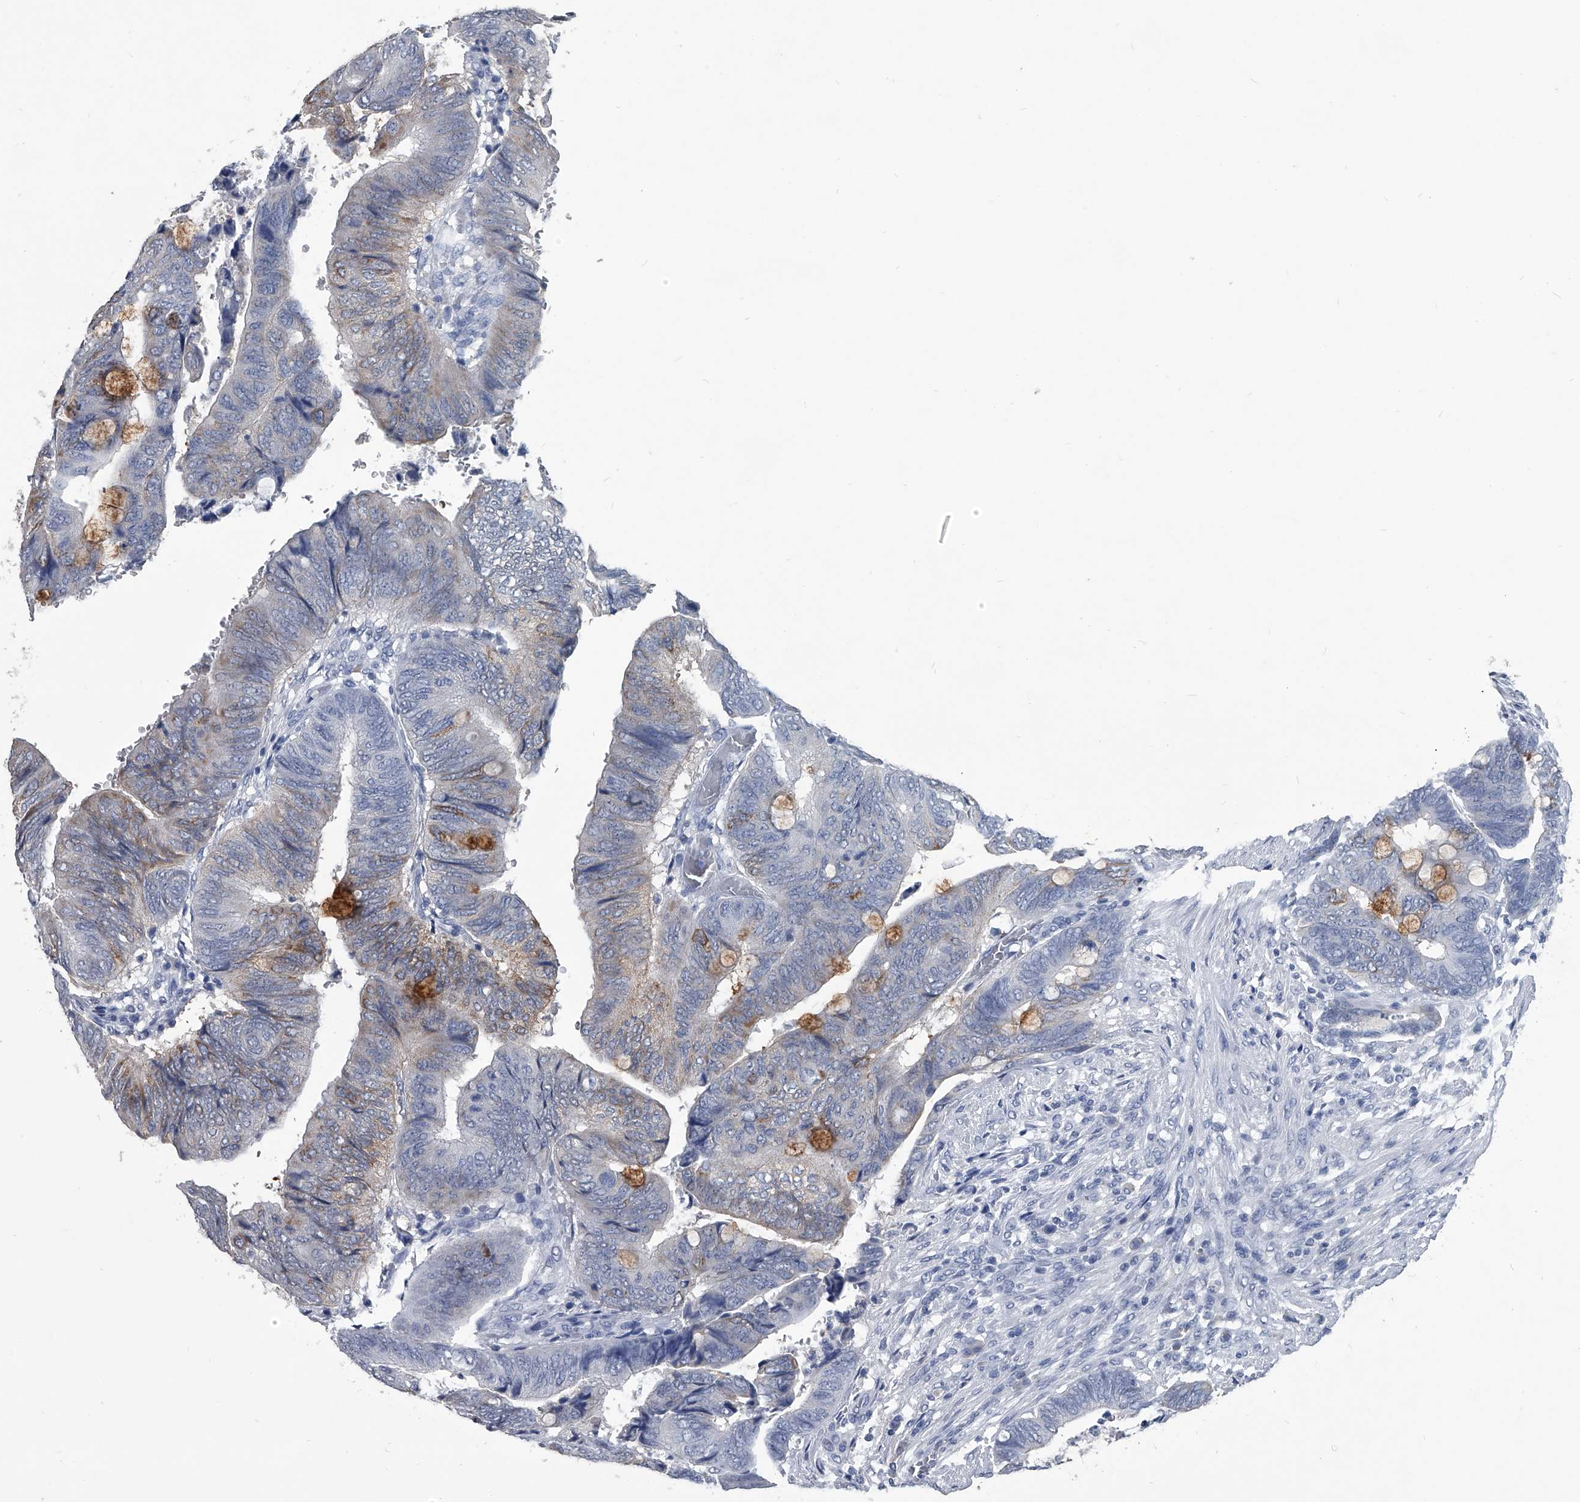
{"staining": {"intensity": "negative", "quantity": "none", "location": "none"}, "tissue": "colorectal cancer", "cell_type": "Tumor cells", "image_type": "cancer", "snomed": [{"axis": "morphology", "description": "Normal tissue, NOS"}, {"axis": "morphology", "description": "Adenocarcinoma, NOS"}, {"axis": "topography", "description": "Rectum"}, {"axis": "topography", "description": "Peripheral nerve tissue"}], "caption": "There is no significant positivity in tumor cells of colorectal adenocarcinoma.", "gene": "BCAS1", "patient": {"sex": "male", "age": 92}}